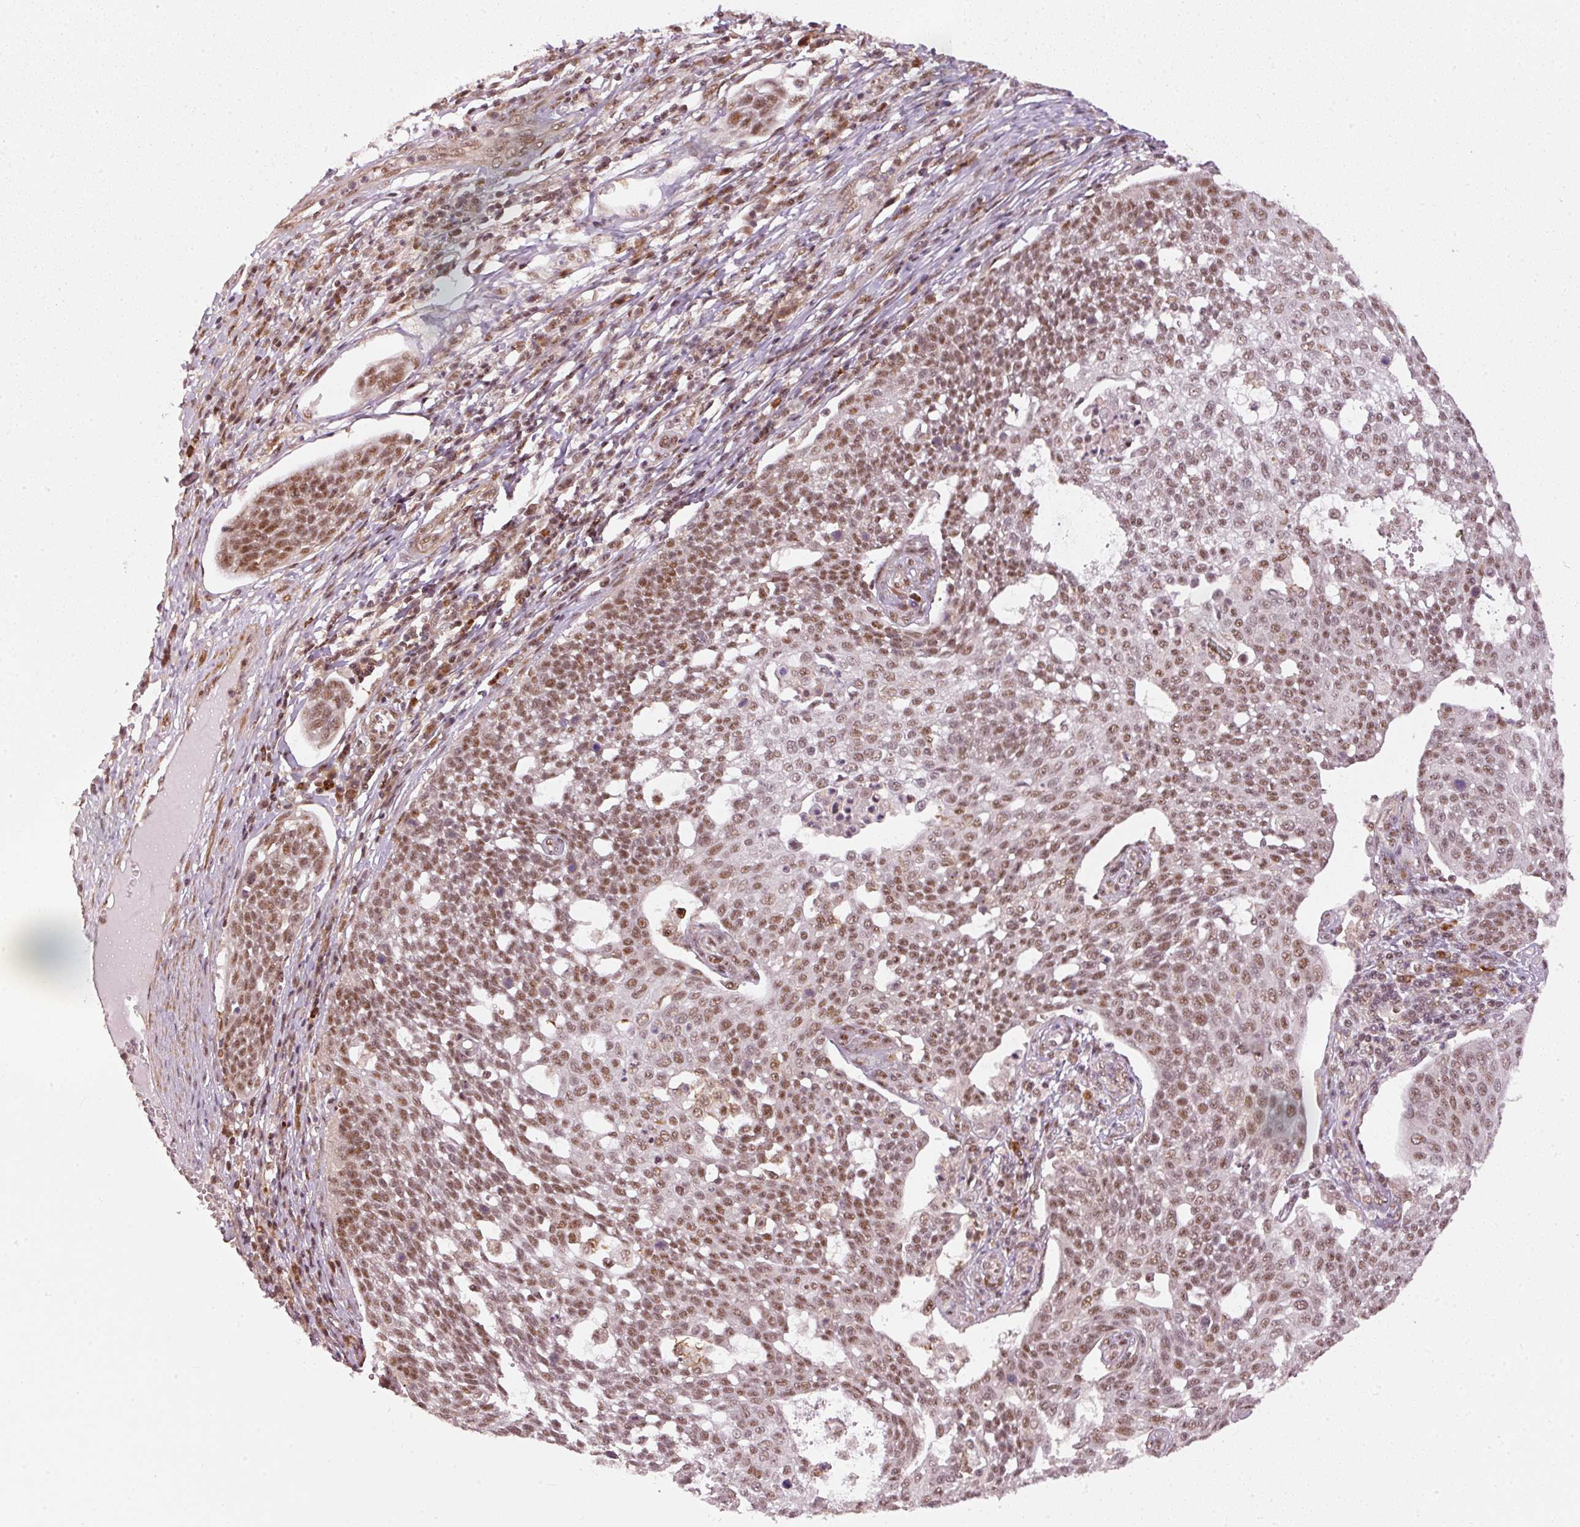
{"staining": {"intensity": "moderate", "quantity": ">75%", "location": "nuclear"}, "tissue": "cervical cancer", "cell_type": "Tumor cells", "image_type": "cancer", "snomed": [{"axis": "morphology", "description": "Squamous cell carcinoma, NOS"}, {"axis": "topography", "description": "Cervix"}], "caption": "IHC micrograph of neoplastic tissue: human cervical cancer (squamous cell carcinoma) stained using immunohistochemistry (IHC) exhibits medium levels of moderate protein expression localized specifically in the nuclear of tumor cells, appearing as a nuclear brown color.", "gene": "THOC6", "patient": {"sex": "female", "age": 34}}